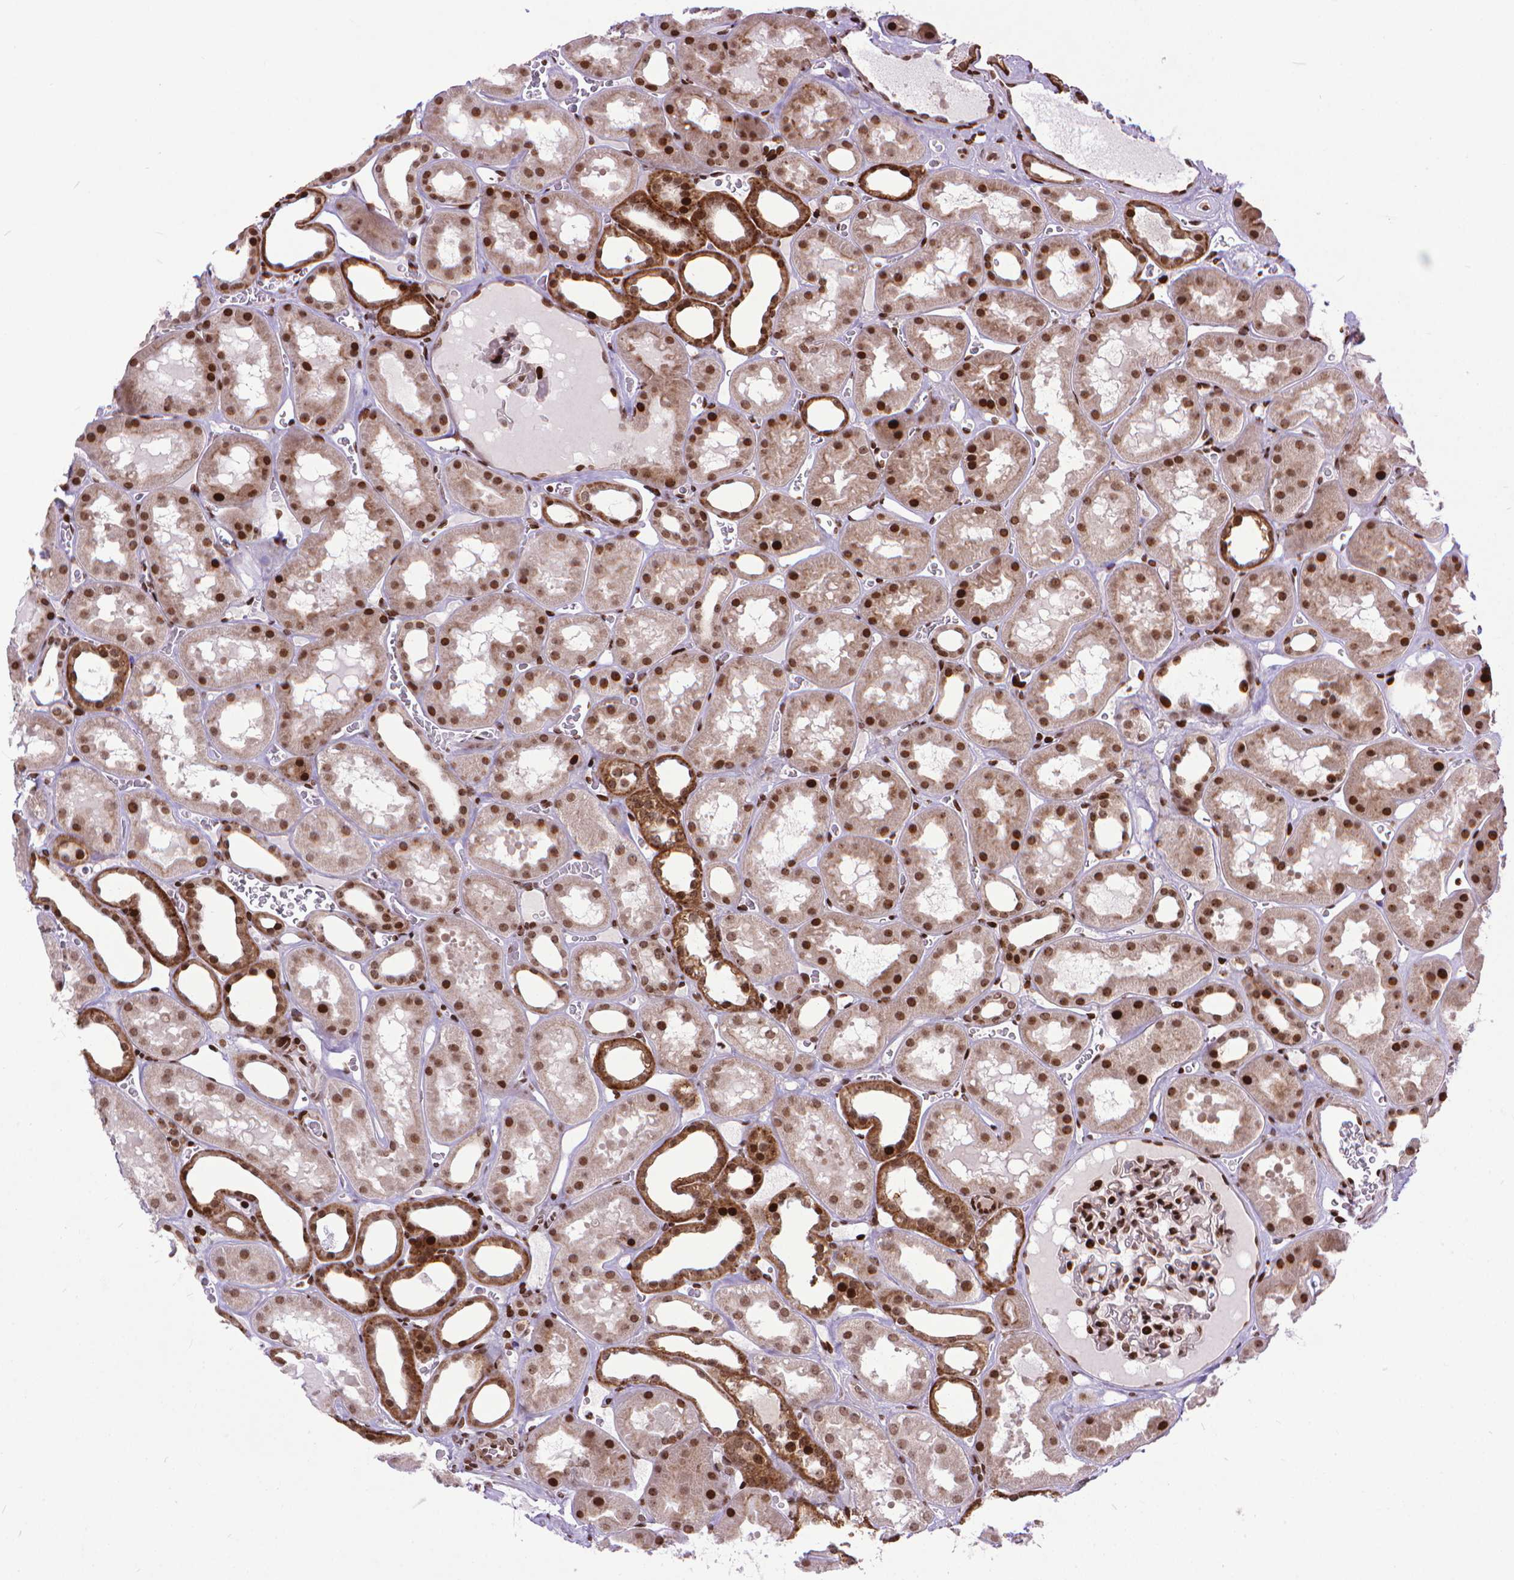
{"staining": {"intensity": "strong", "quantity": ">75%", "location": "nuclear"}, "tissue": "kidney", "cell_type": "Cells in glomeruli", "image_type": "normal", "snomed": [{"axis": "morphology", "description": "Normal tissue, NOS"}, {"axis": "topography", "description": "Kidney"}], "caption": "About >75% of cells in glomeruli in unremarkable human kidney demonstrate strong nuclear protein staining as visualized by brown immunohistochemical staining.", "gene": "AMER1", "patient": {"sex": "female", "age": 41}}